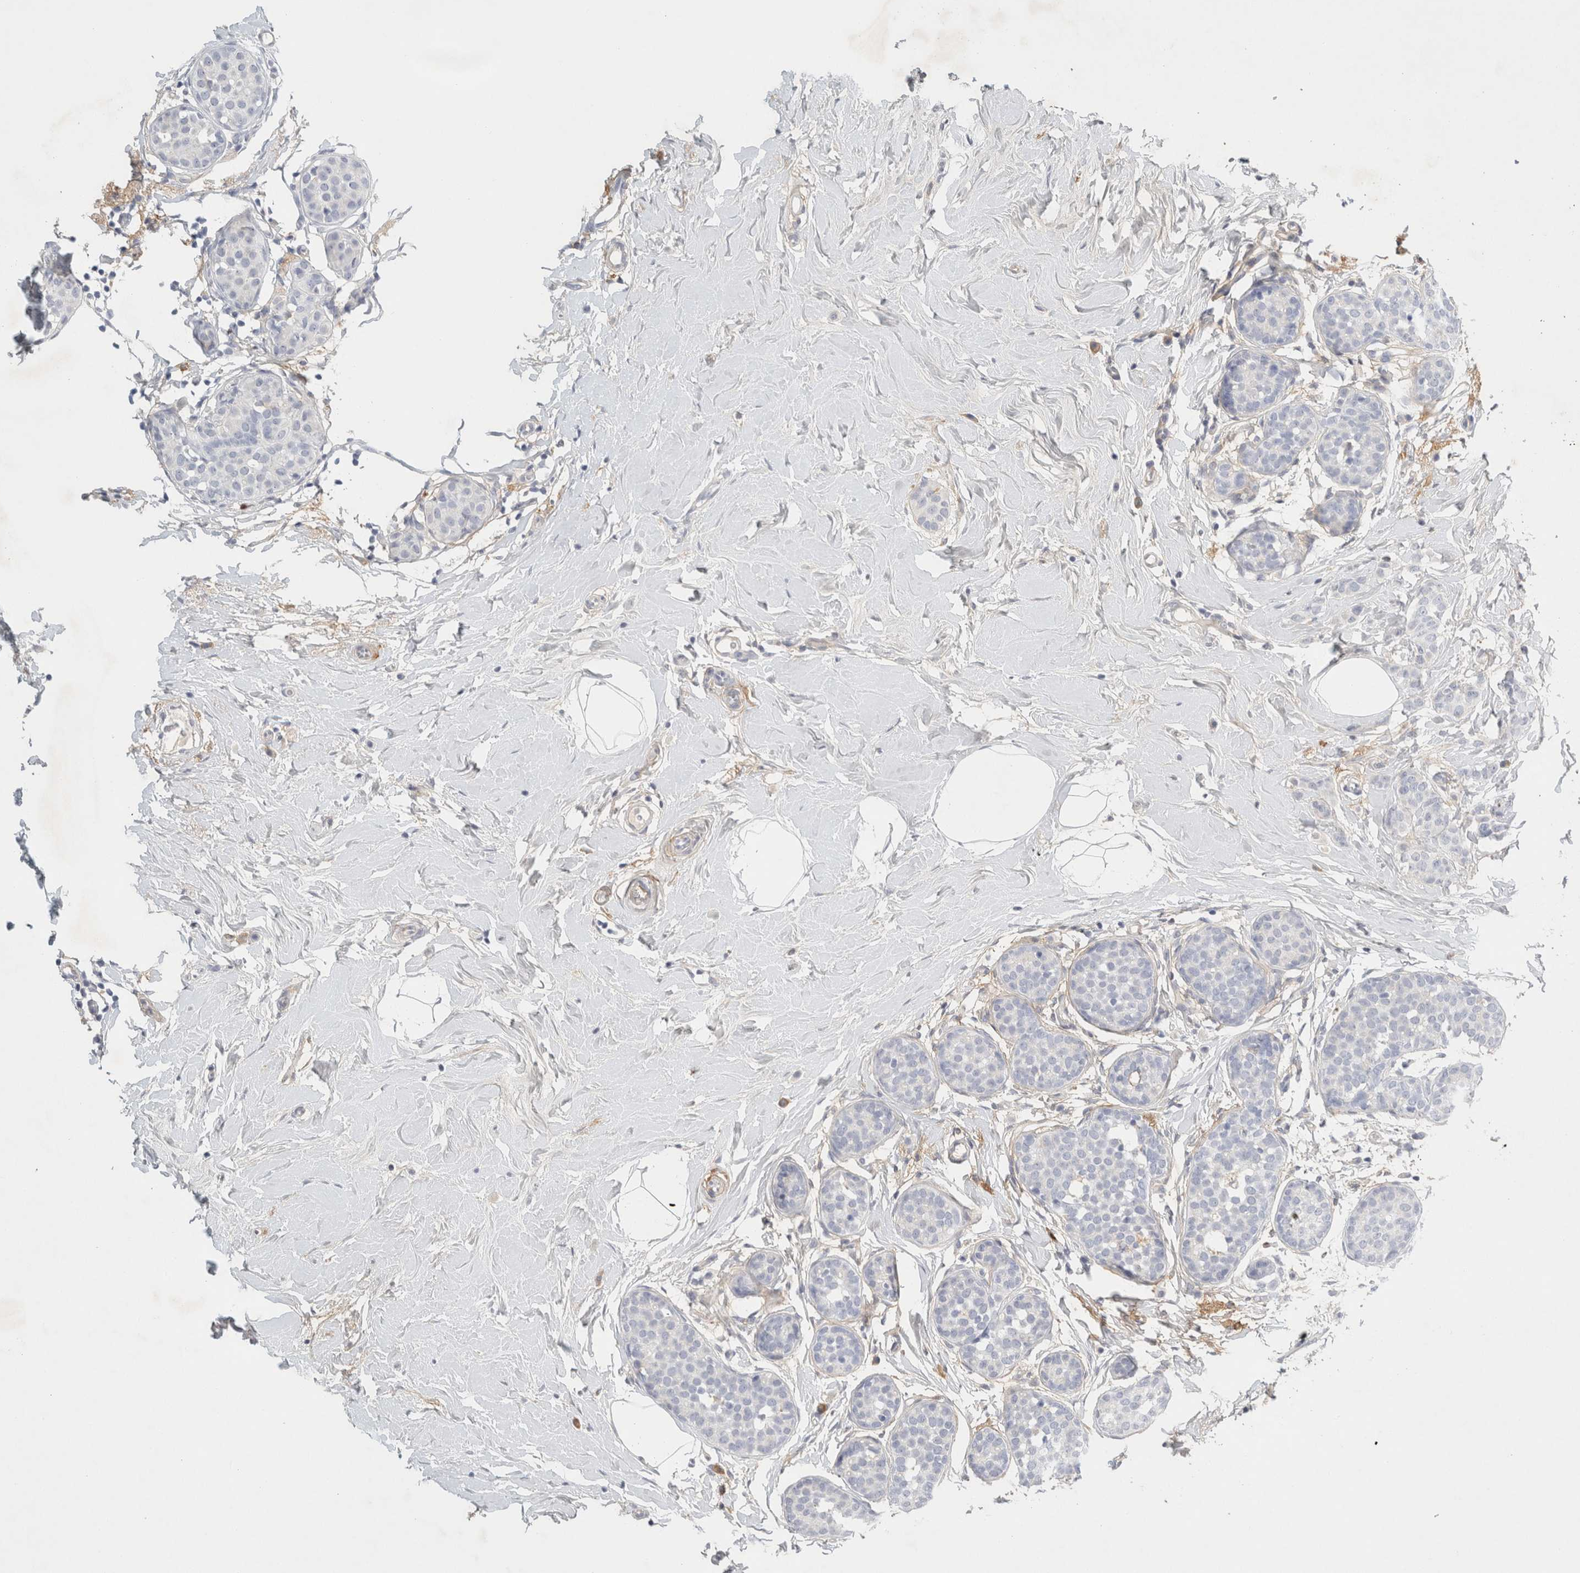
{"staining": {"intensity": "negative", "quantity": "none", "location": "none"}, "tissue": "breast cancer", "cell_type": "Tumor cells", "image_type": "cancer", "snomed": [{"axis": "morphology", "description": "Lobular carcinoma, in situ"}, {"axis": "morphology", "description": "Lobular carcinoma"}, {"axis": "topography", "description": "Breast"}], "caption": "This photomicrograph is of breast cancer stained with immunohistochemistry to label a protein in brown with the nuclei are counter-stained blue. There is no staining in tumor cells.", "gene": "FGL2", "patient": {"sex": "female", "age": 41}}